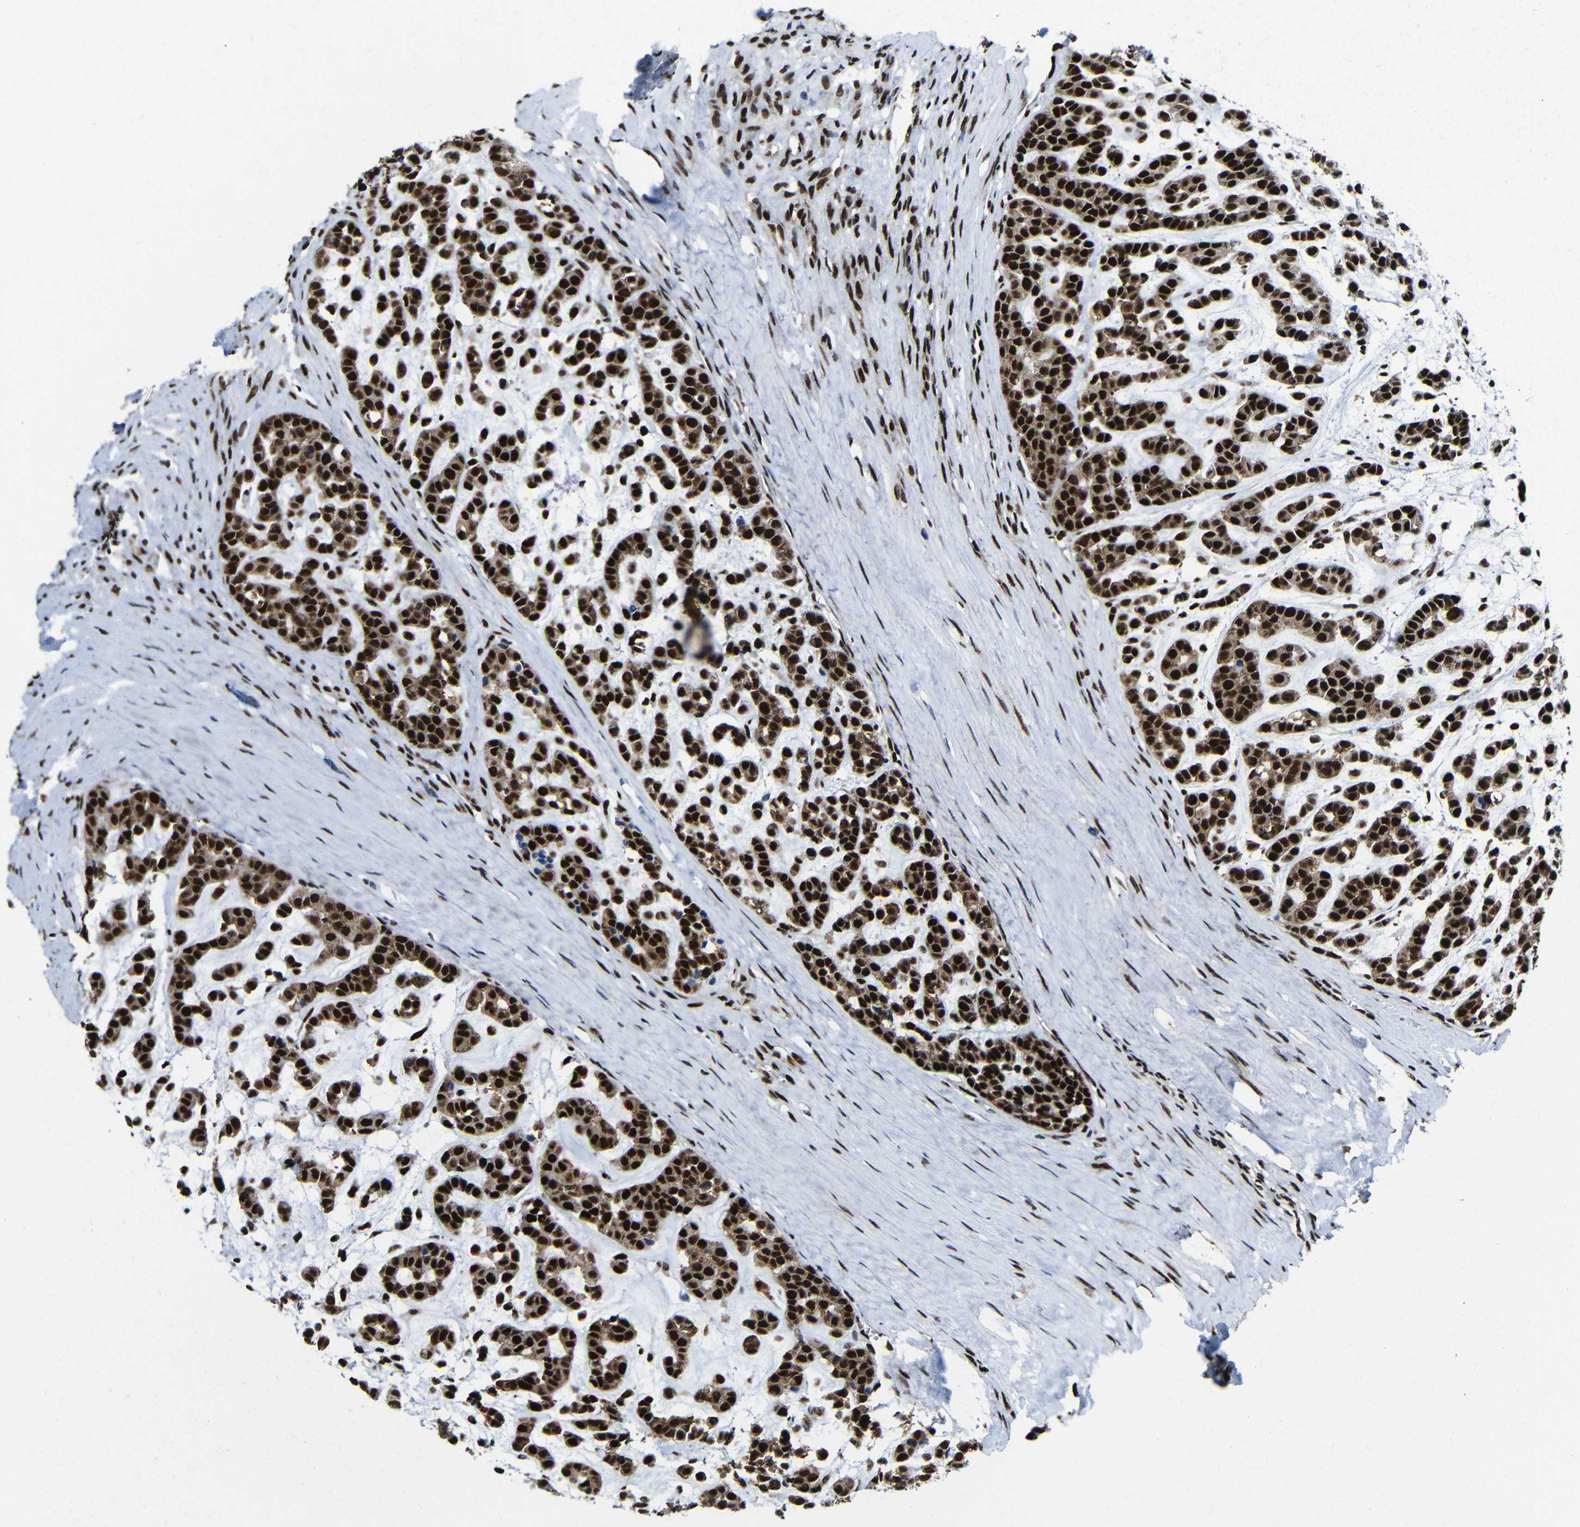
{"staining": {"intensity": "strong", "quantity": ">75%", "location": "cytoplasmic/membranous,nuclear"}, "tissue": "head and neck cancer", "cell_type": "Tumor cells", "image_type": "cancer", "snomed": [{"axis": "morphology", "description": "Adenocarcinoma, NOS"}, {"axis": "morphology", "description": "Adenoma, NOS"}, {"axis": "topography", "description": "Head-Neck"}], "caption": "Immunohistochemical staining of adenocarcinoma (head and neck) displays high levels of strong cytoplasmic/membranous and nuclear positivity in approximately >75% of tumor cells.", "gene": "PTBP1", "patient": {"sex": "female", "age": 55}}